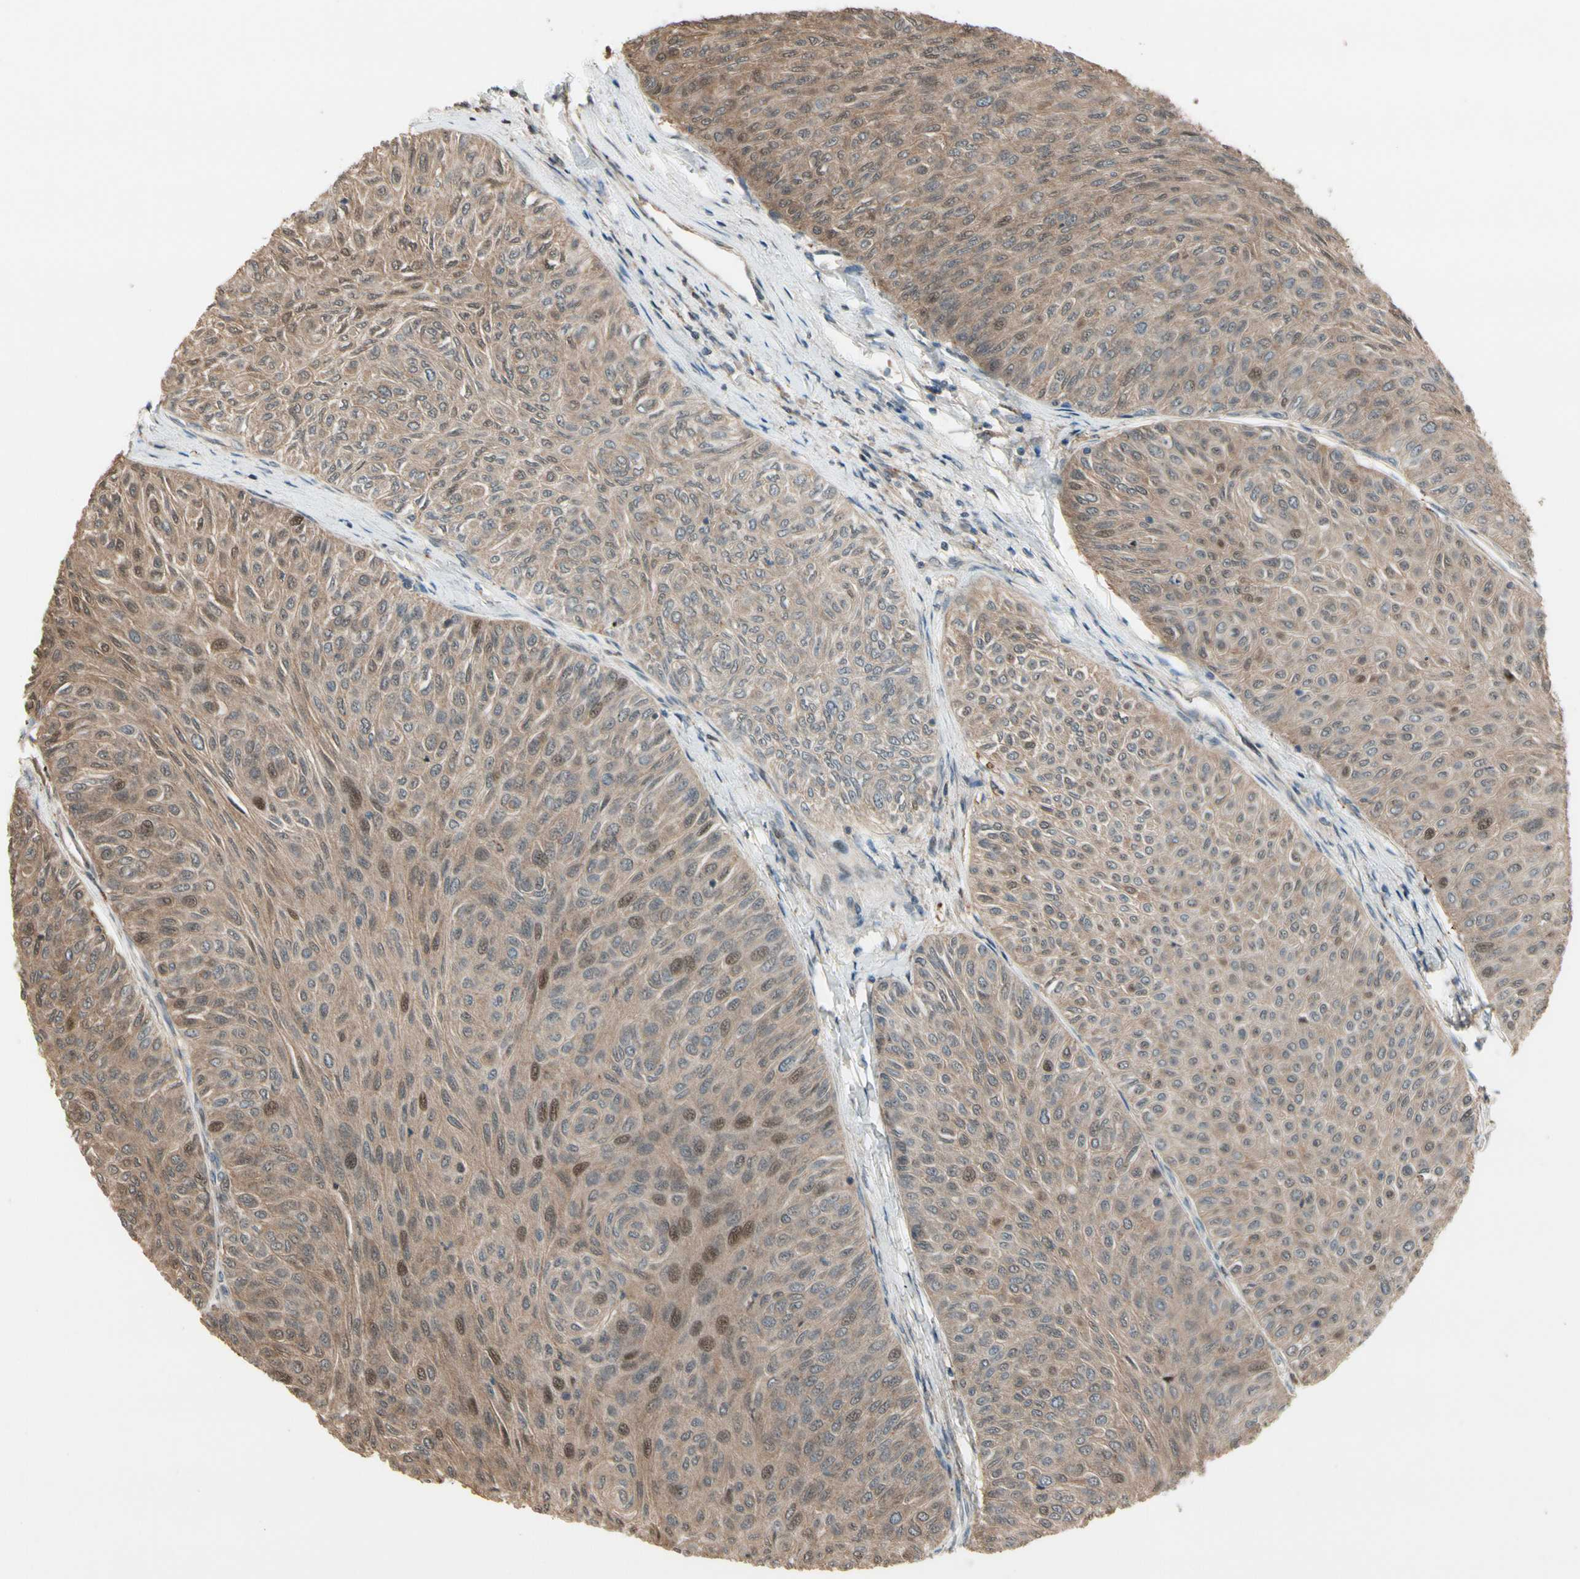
{"staining": {"intensity": "weak", "quantity": ">75%", "location": "cytoplasmic/membranous,nuclear"}, "tissue": "urothelial cancer", "cell_type": "Tumor cells", "image_type": "cancer", "snomed": [{"axis": "morphology", "description": "Urothelial carcinoma, Low grade"}, {"axis": "topography", "description": "Urinary bladder"}], "caption": "IHC photomicrograph of human urothelial cancer stained for a protein (brown), which reveals low levels of weak cytoplasmic/membranous and nuclear expression in approximately >75% of tumor cells.", "gene": "CSF1R", "patient": {"sex": "male", "age": 78}}